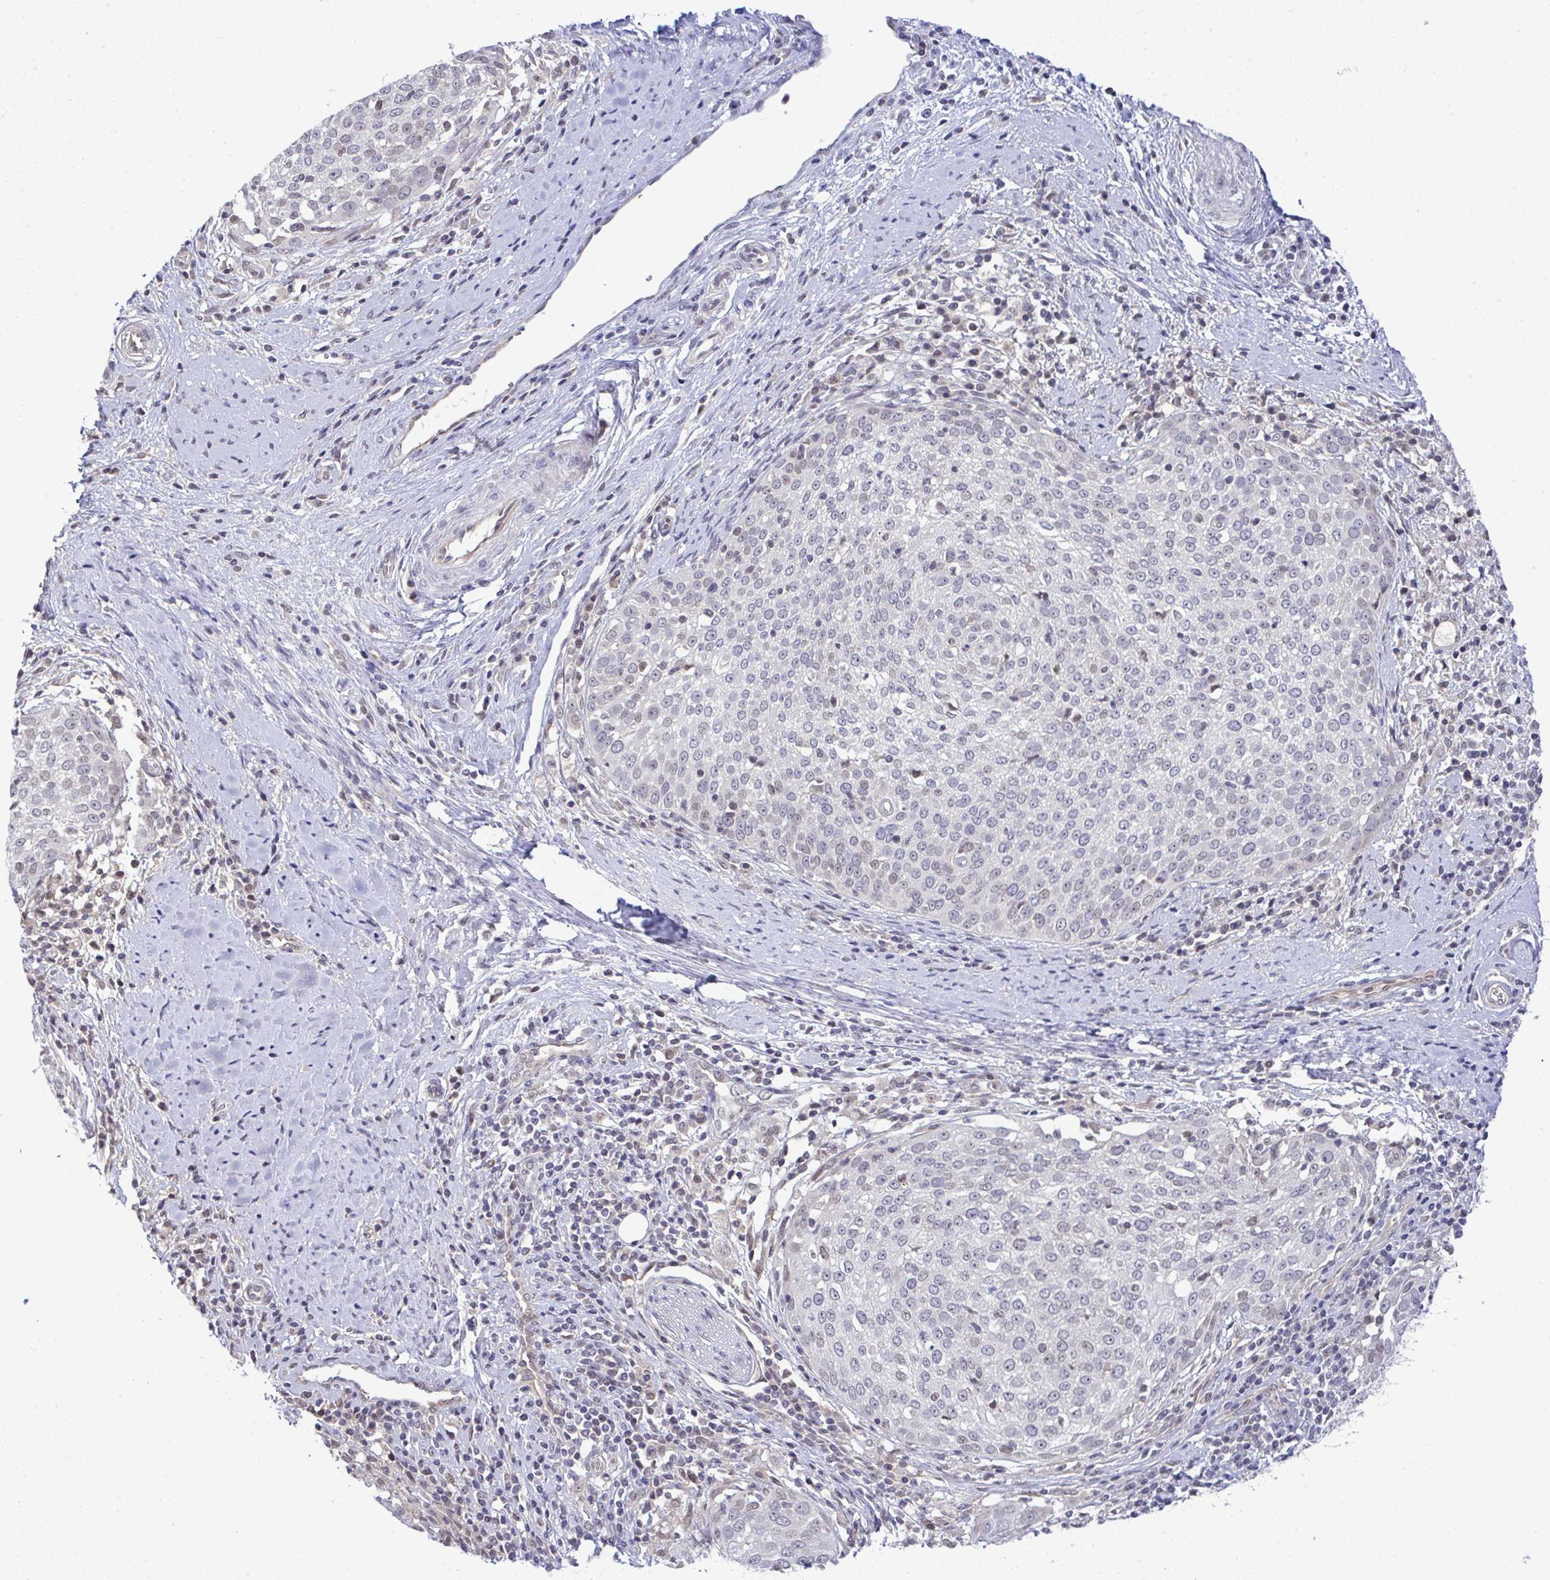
{"staining": {"intensity": "weak", "quantity": "<25%", "location": "nuclear"}, "tissue": "cervical cancer", "cell_type": "Tumor cells", "image_type": "cancer", "snomed": [{"axis": "morphology", "description": "Squamous cell carcinoma, NOS"}, {"axis": "topography", "description": "Cervix"}], "caption": "Immunohistochemistry (IHC) of human squamous cell carcinoma (cervical) reveals no positivity in tumor cells.", "gene": "C9orf64", "patient": {"sex": "female", "age": 57}}